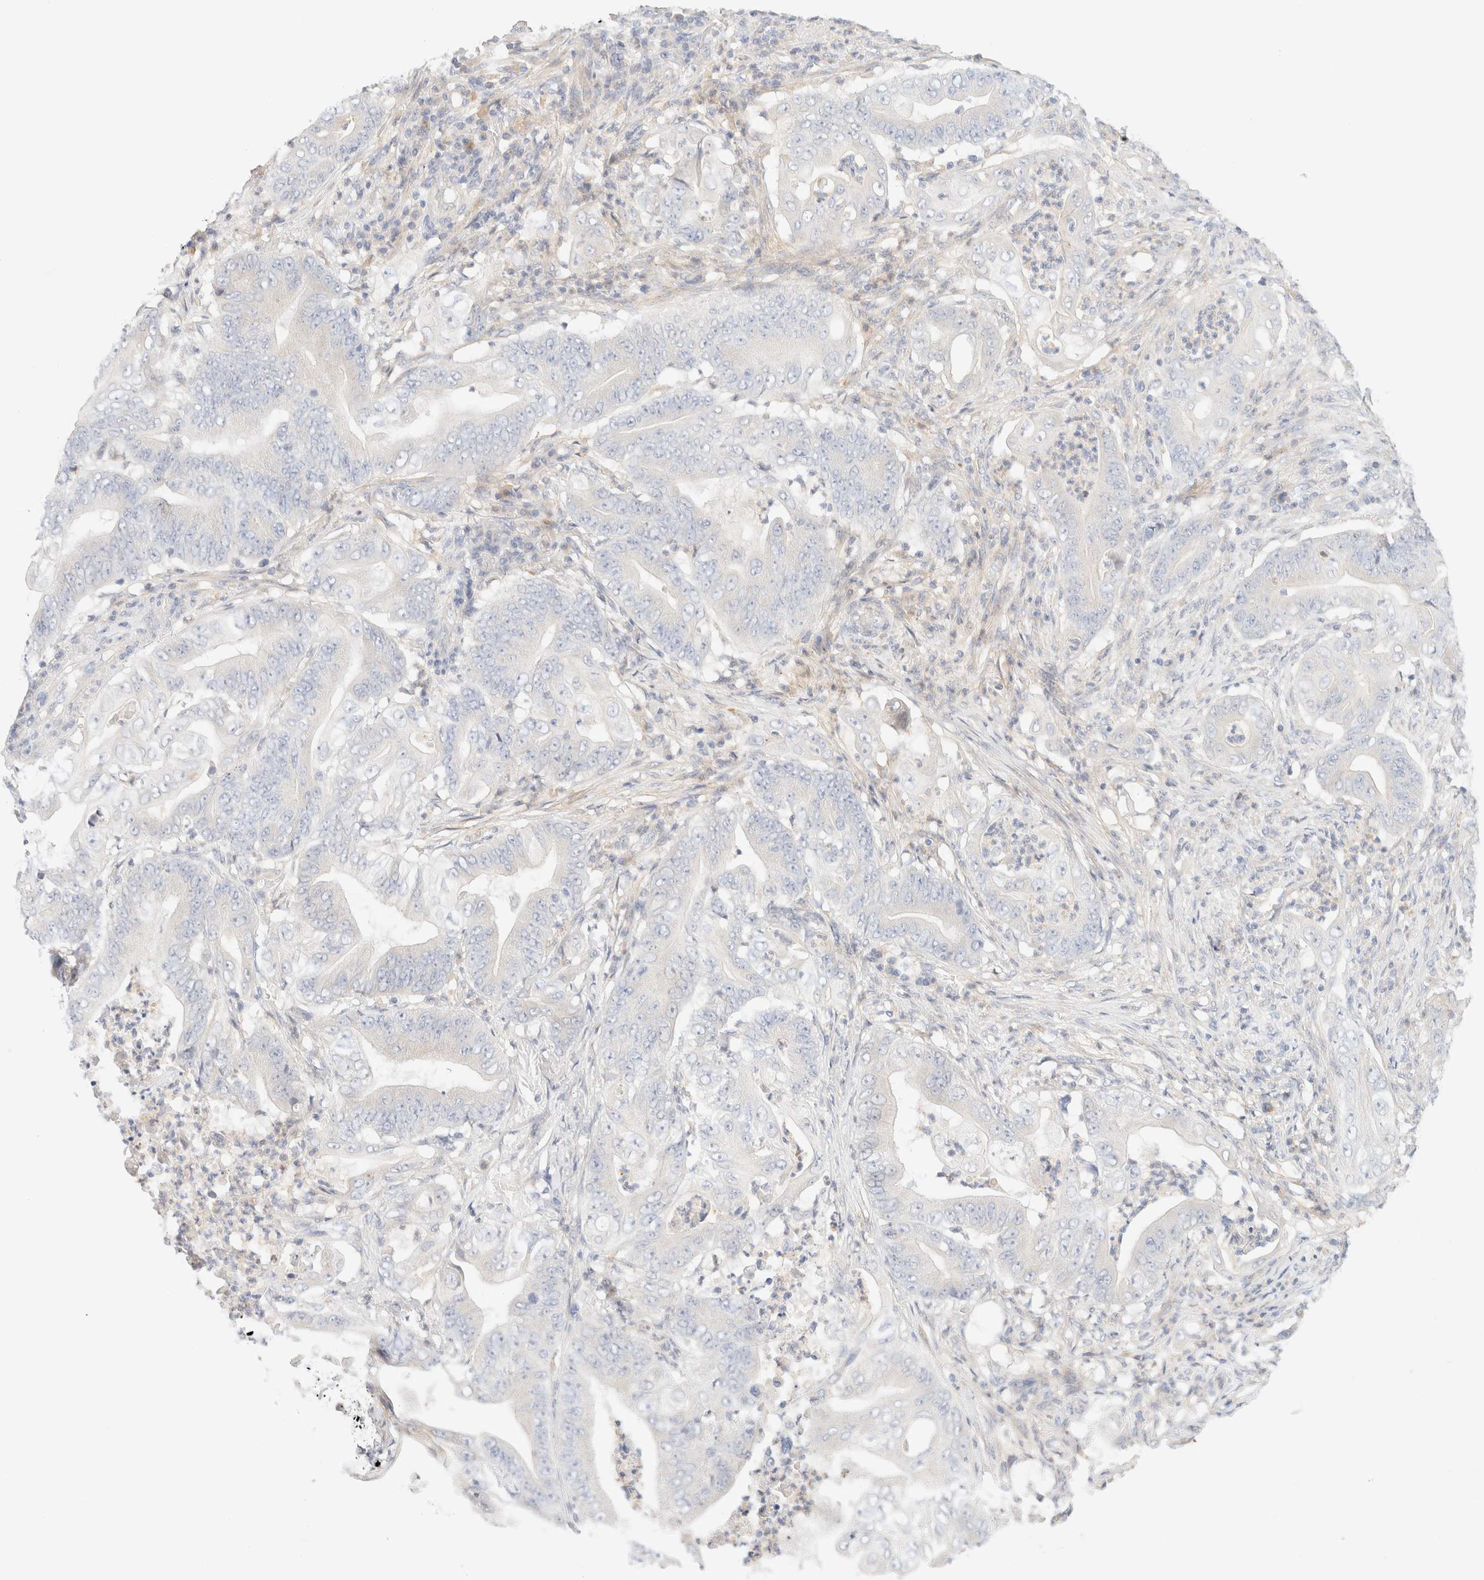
{"staining": {"intensity": "negative", "quantity": "none", "location": "none"}, "tissue": "stomach cancer", "cell_type": "Tumor cells", "image_type": "cancer", "snomed": [{"axis": "morphology", "description": "Adenocarcinoma, NOS"}, {"axis": "topography", "description": "Stomach"}], "caption": "DAB (3,3'-diaminobenzidine) immunohistochemical staining of stomach cancer (adenocarcinoma) demonstrates no significant staining in tumor cells.", "gene": "SARM1", "patient": {"sex": "female", "age": 73}}